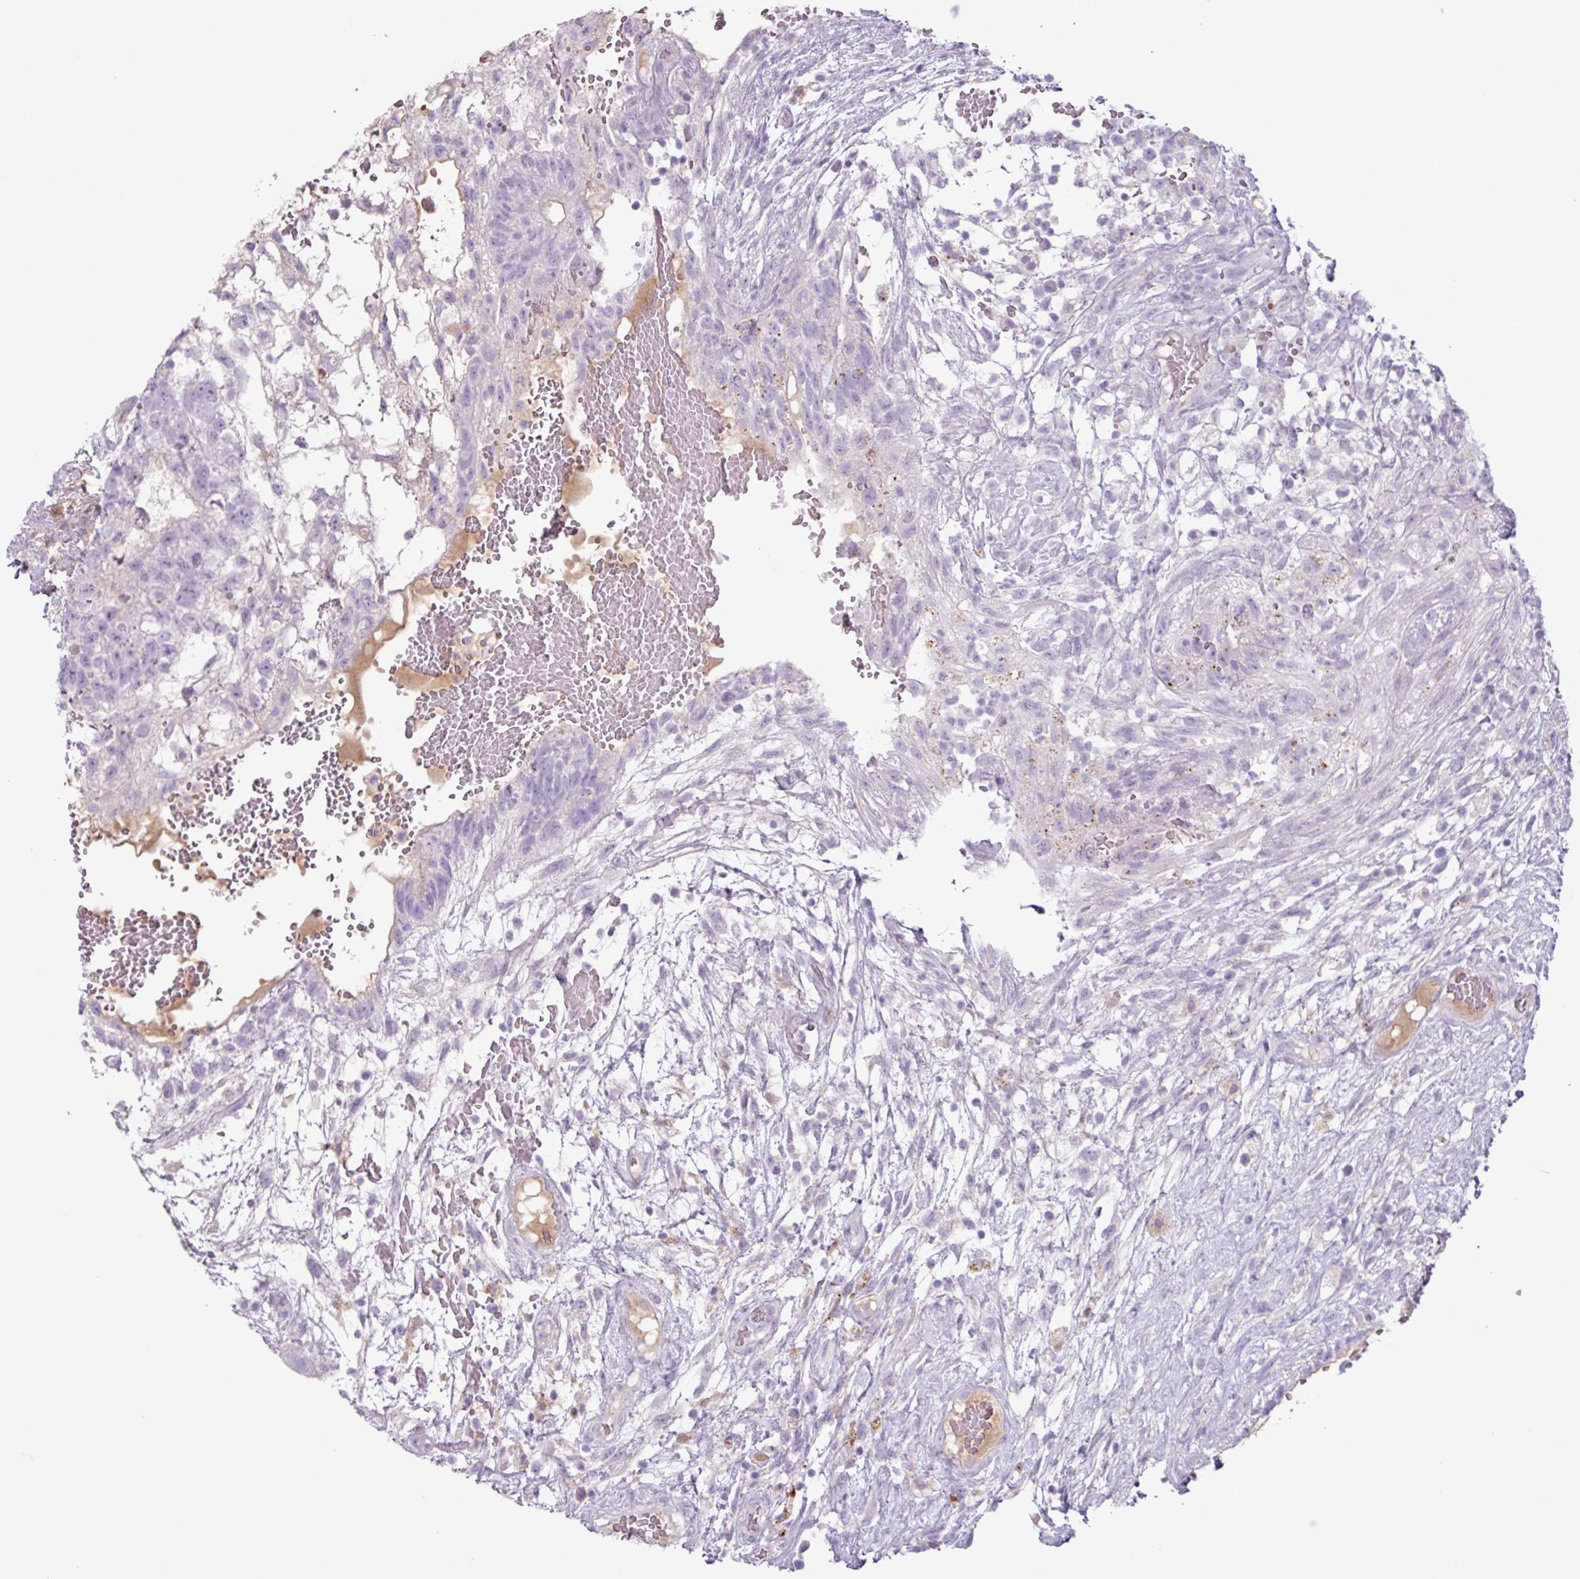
{"staining": {"intensity": "negative", "quantity": "none", "location": "none"}, "tissue": "testis cancer", "cell_type": "Tumor cells", "image_type": "cancer", "snomed": [{"axis": "morphology", "description": "Normal tissue, NOS"}, {"axis": "morphology", "description": "Carcinoma, Embryonal, NOS"}, {"axis": "topography", "description": "Testis"}], "caption": "High power microscopy image of an immunohistochemistry (IHC) photomicrograph of testis cancer, revealing no significant expression in tumor cells.", "gene": "C4B", "patient": {"sex": "male", "age": 32}}